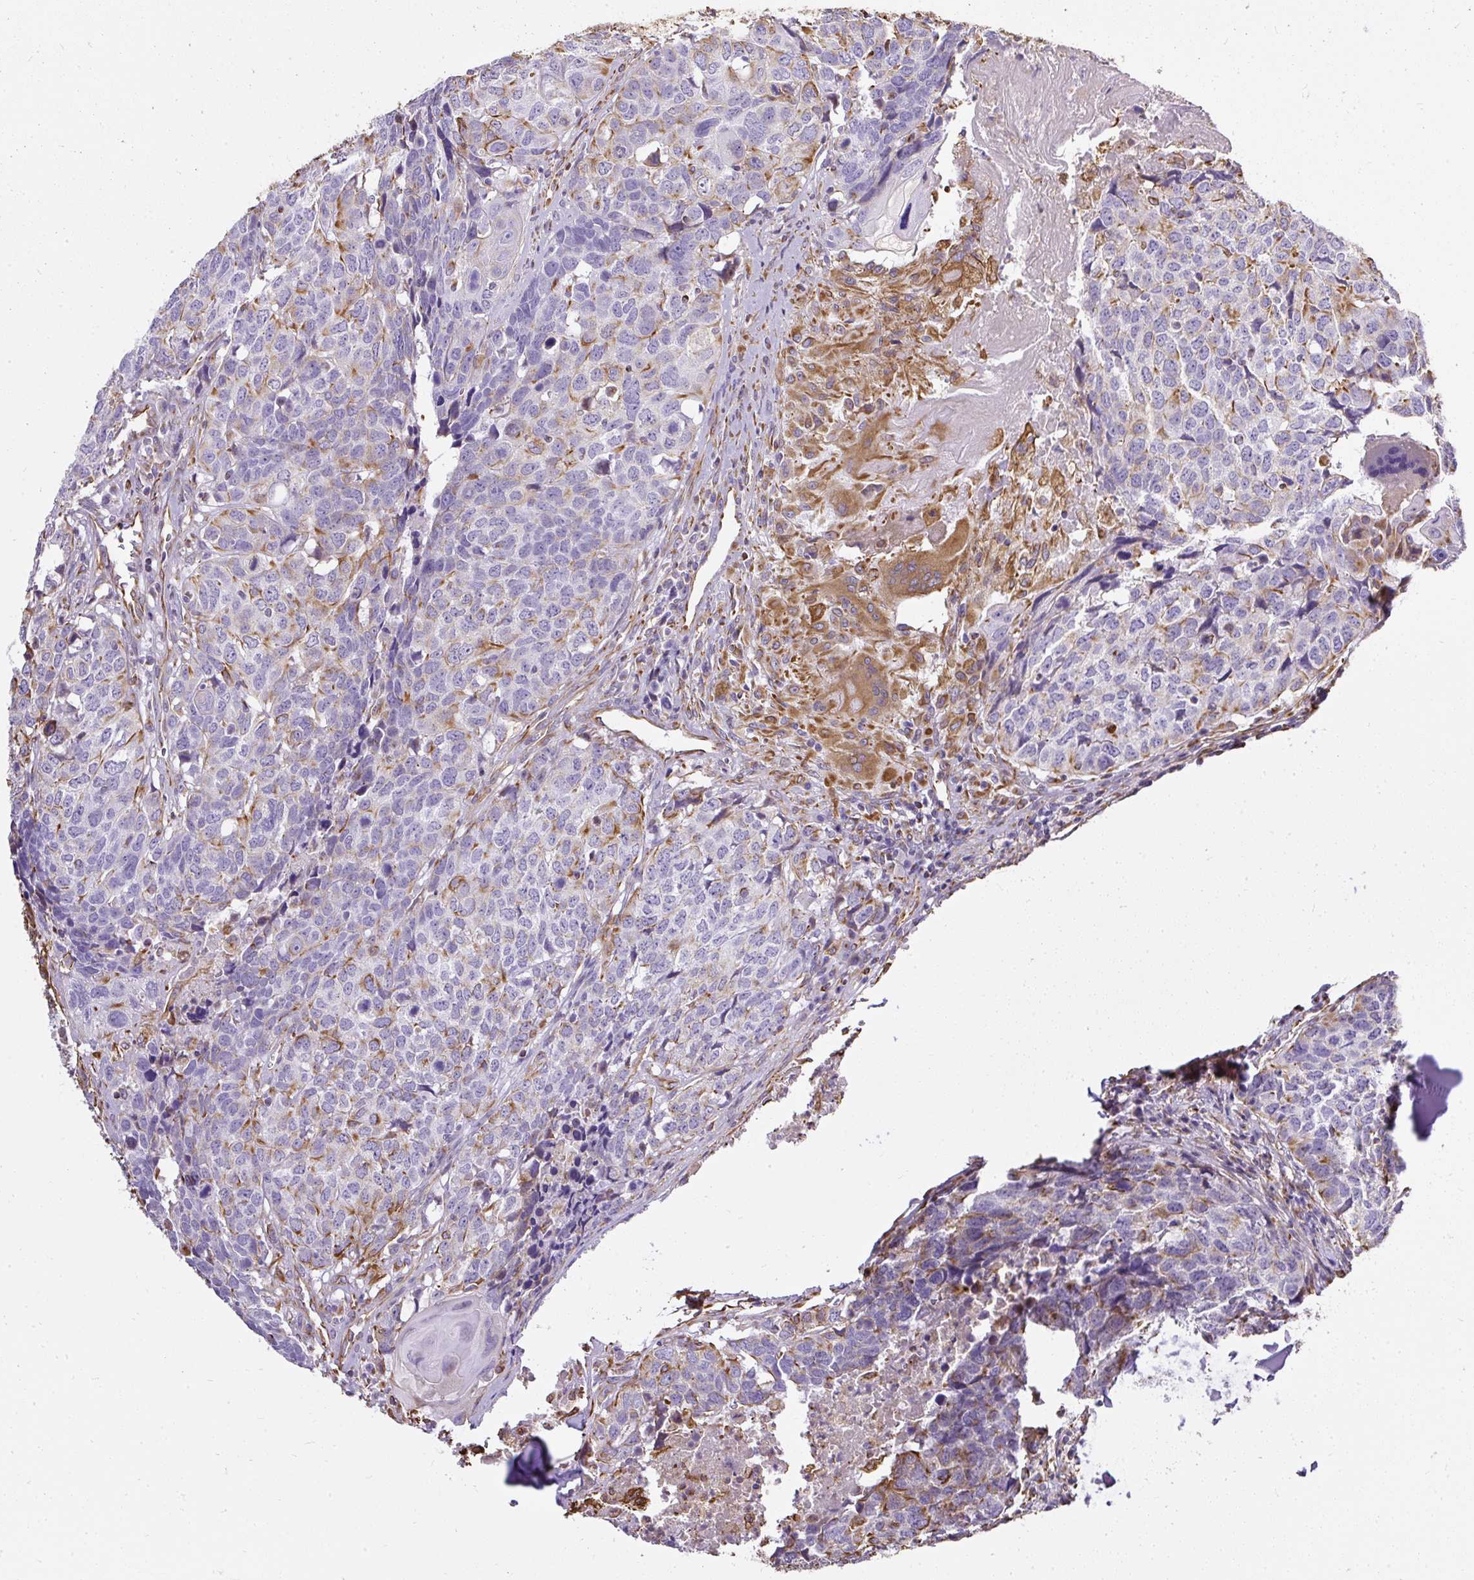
{"staining": {"intensity": "moderate", "quantity": "<25%", "location": "cytoplasmic/membranous"}, "tissue": "head and neck cancer", "cell_type": "Tumor cells", "image_type": "cancer", "snomed": [{"axis": "morphology", "description": "Normal tissue, NOS"}, {"axis": "morphology", "description": "Squamous cell carcinoma, NOS"}, {"axis": "topography", "description": "Skeletal muscle"}, {"axis": "topography", "description": "Vascular tissue"}, {"axis": "topography", "description": "Peripheral nerve tissue"}, {"axis": "topography", "description": "Head-Neck"}], "caption": "A micrograph showing moderate cytoplasmic/membranous positivity in about <25% of tumor cells in head and neck cancer (squamous cell carcinoma), as visualized by brown immunohistochemical staining.", "gene": "PLS1", "patient": {"sex": "male", "age": 66}}